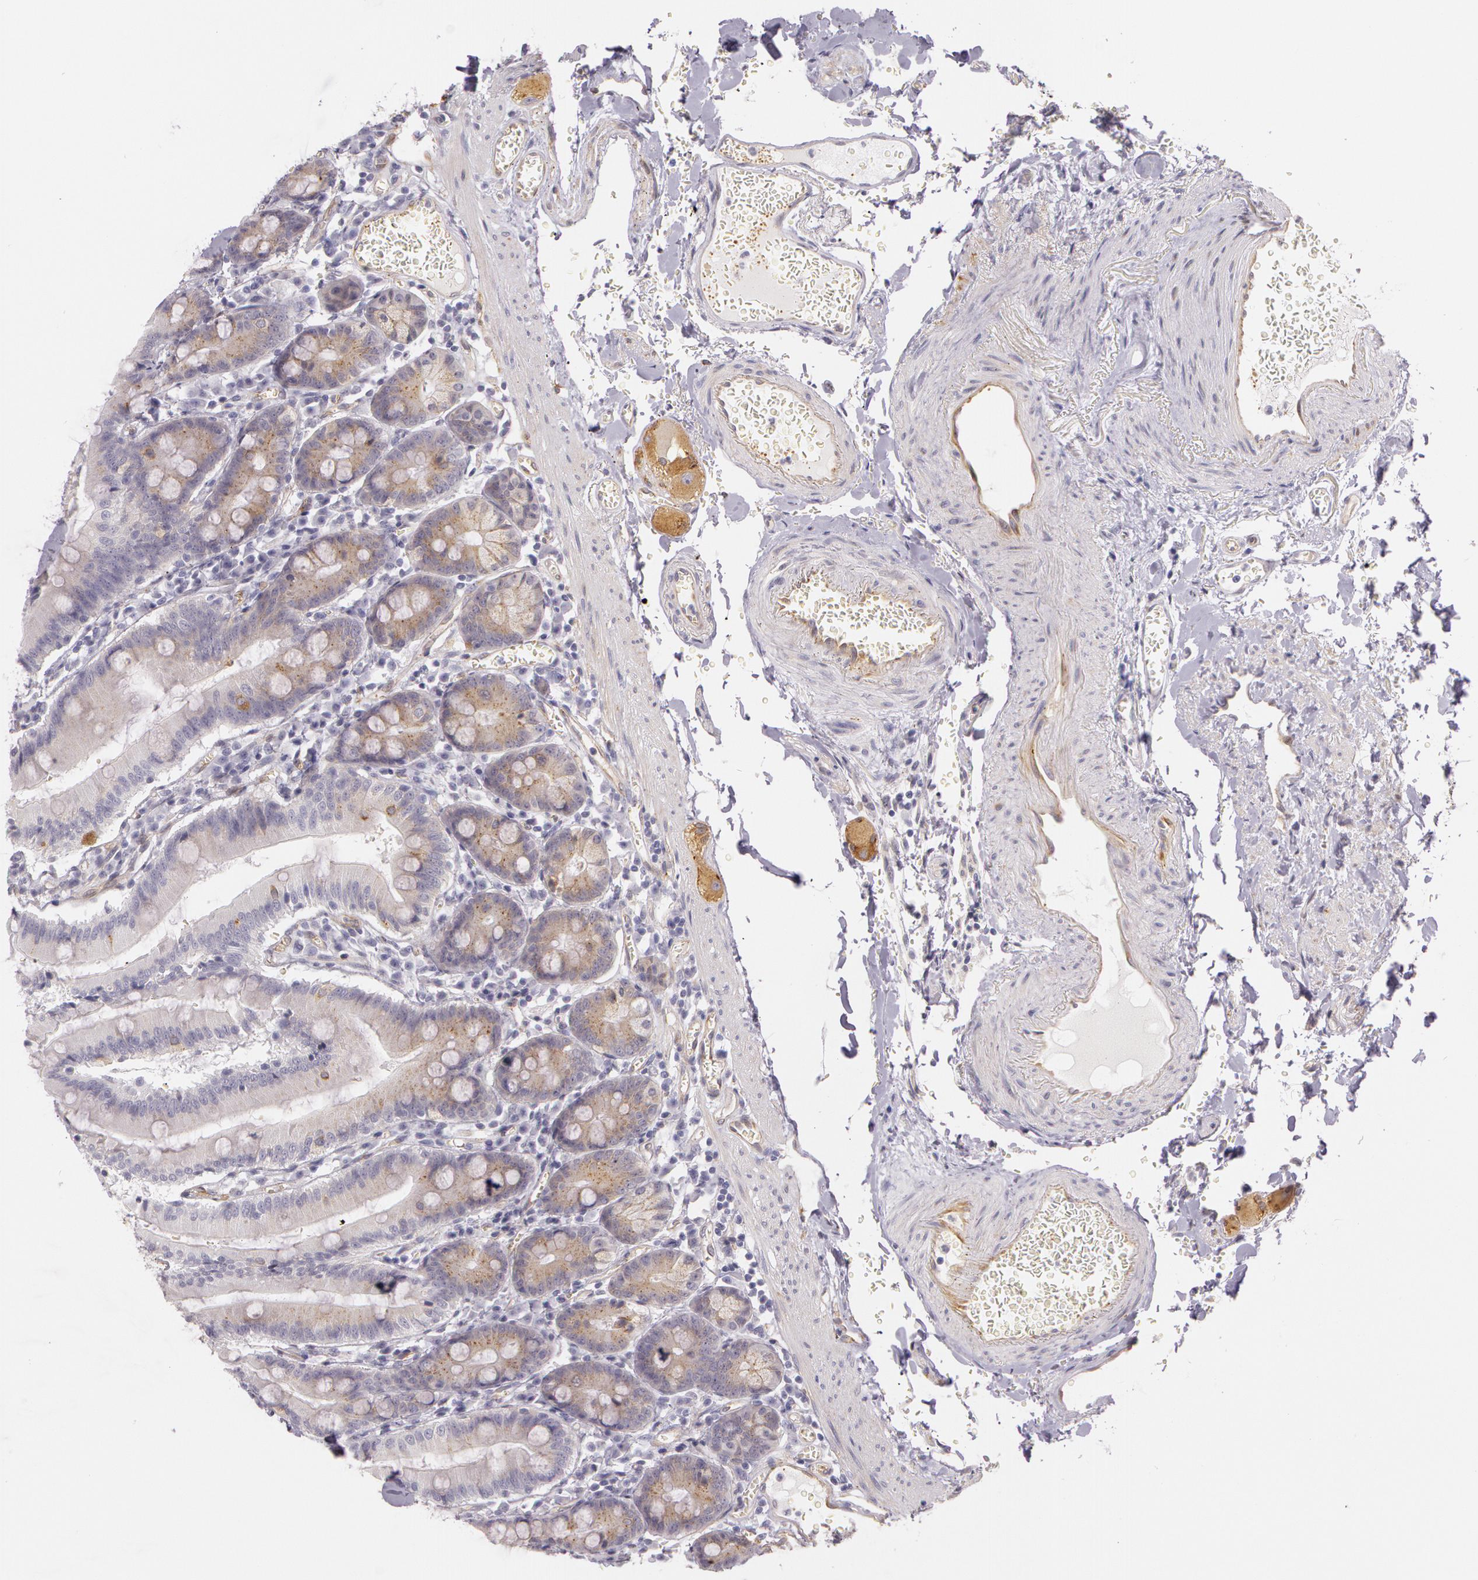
{"staining": {"intensity": "moderate", "quantity": "25%-75%", "location": "cytoplasmic/membranous"}, "tissue": "small intestine", "cell_type": "Glandular cells", "image_type": "normal", "snomed": [{"axis": "morphology", "description": "Normal tissue, NOS"}, {"axis": "topography", "description": "Small intestine"}], "caption": "Moderate cytoplasmic/membranous positivity for a protein is seen in approximately 25%-75% of glandular cells of normal small intestine using IHC.", "gene": "APP", "patient": {"sex": "male", "age": 71}}